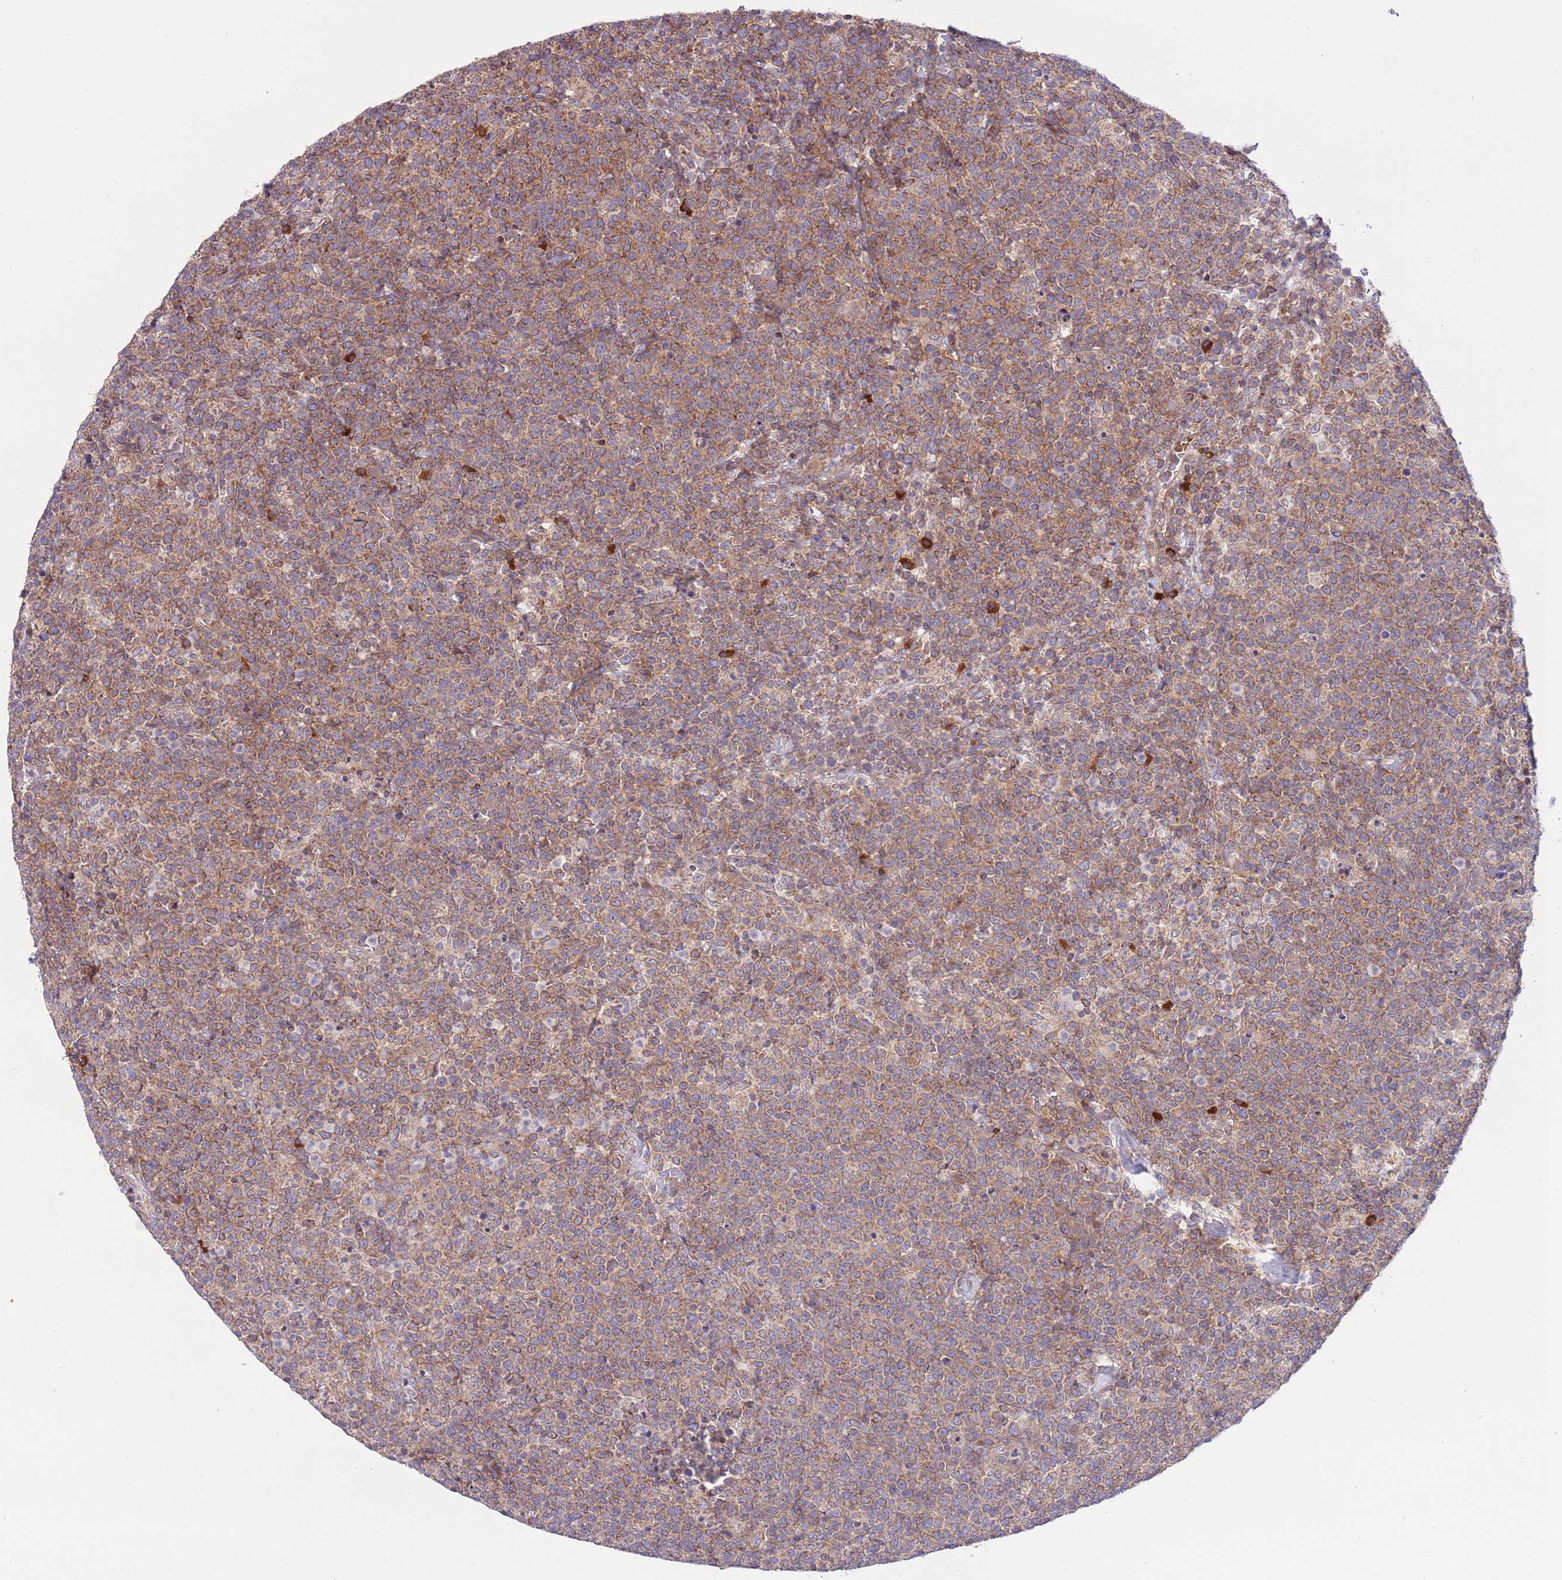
{"staining": {"intensity": "moderate", "quantity": ">75%", "location": "cytoplasmic/membranous"}, "tissue": "lymphoma", "cell_type": "Tumor cells", "image_type": "cancer", "snomed": [{"axis": "morphology", "description": "Malignant lymphoma, non-Hodgkin's type, High grade"}, {"axis": "topography", "description": "Lymph node"}], "caption": "Lymphoma stained for a protein reveals moderate cytoplasmic/membranous positivity in tumor cells.", "gene": "DAND5", "patient": {"sex": "male", "age": 61}}